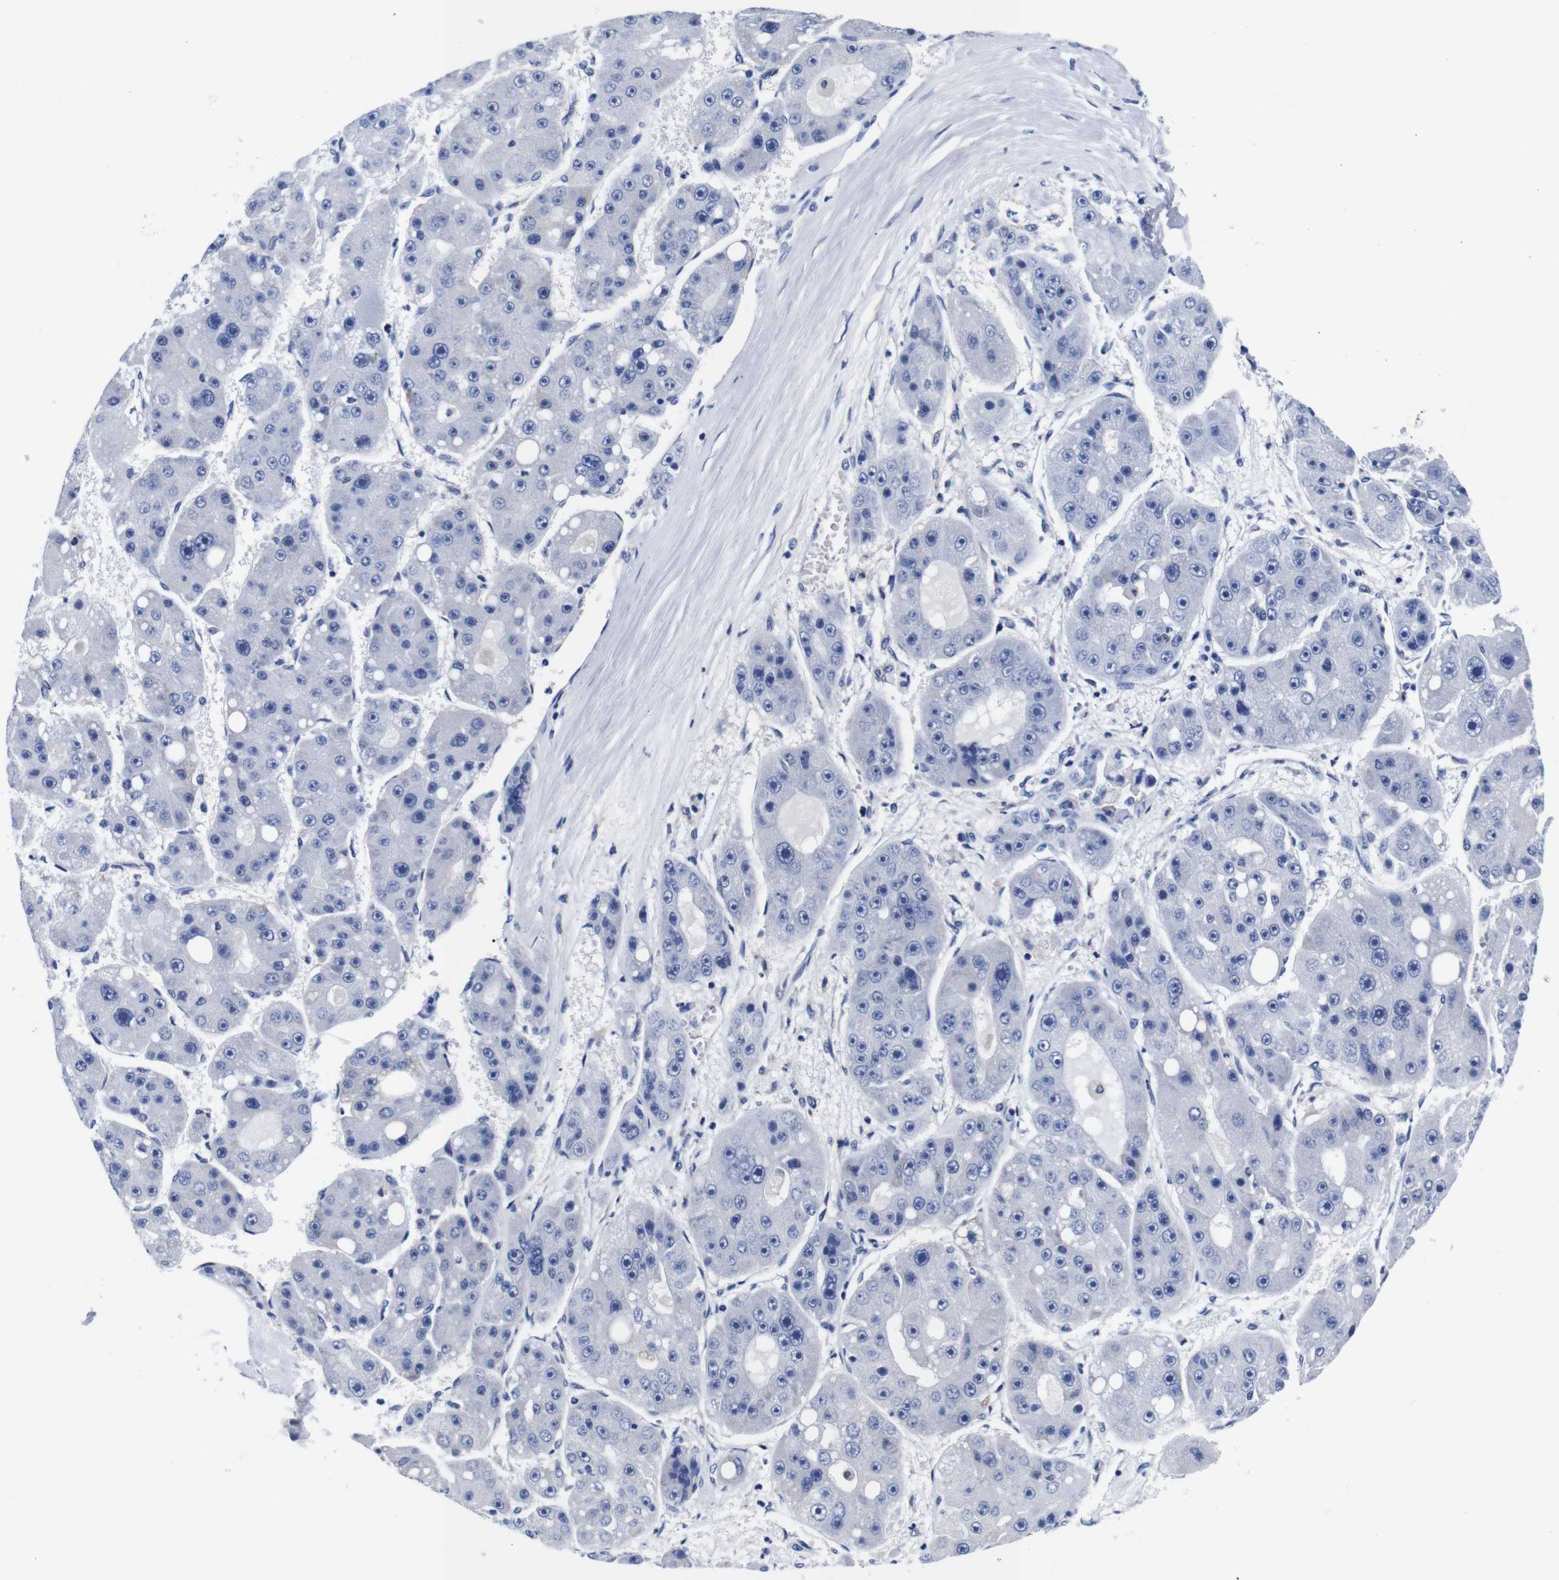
{"staining": {"intensity": "negative", "quantity": "none", "location": "none"}, "tissue": "liver cancer", "cell_type": "Tumor cells", "image_type": "cancer", "snomed": [{"axis": "morphology", "description": "Carcinoma, Hepatocellular, NOS"}, {"axis": "topography", "description": "Liver"}], "caption": "Immunohistochemistry (IHC) histopathology image of neoplastic tissue: human liver cancer stained with DAB demonstrates no significant protein staining in tumor cells. (DAB (3,3'-diaminobenzidine) IHC visualized using brightfield microscopy, high magnification).", "gene": "CLEC4G", "patient": {"sex": "female", "age": 61}}